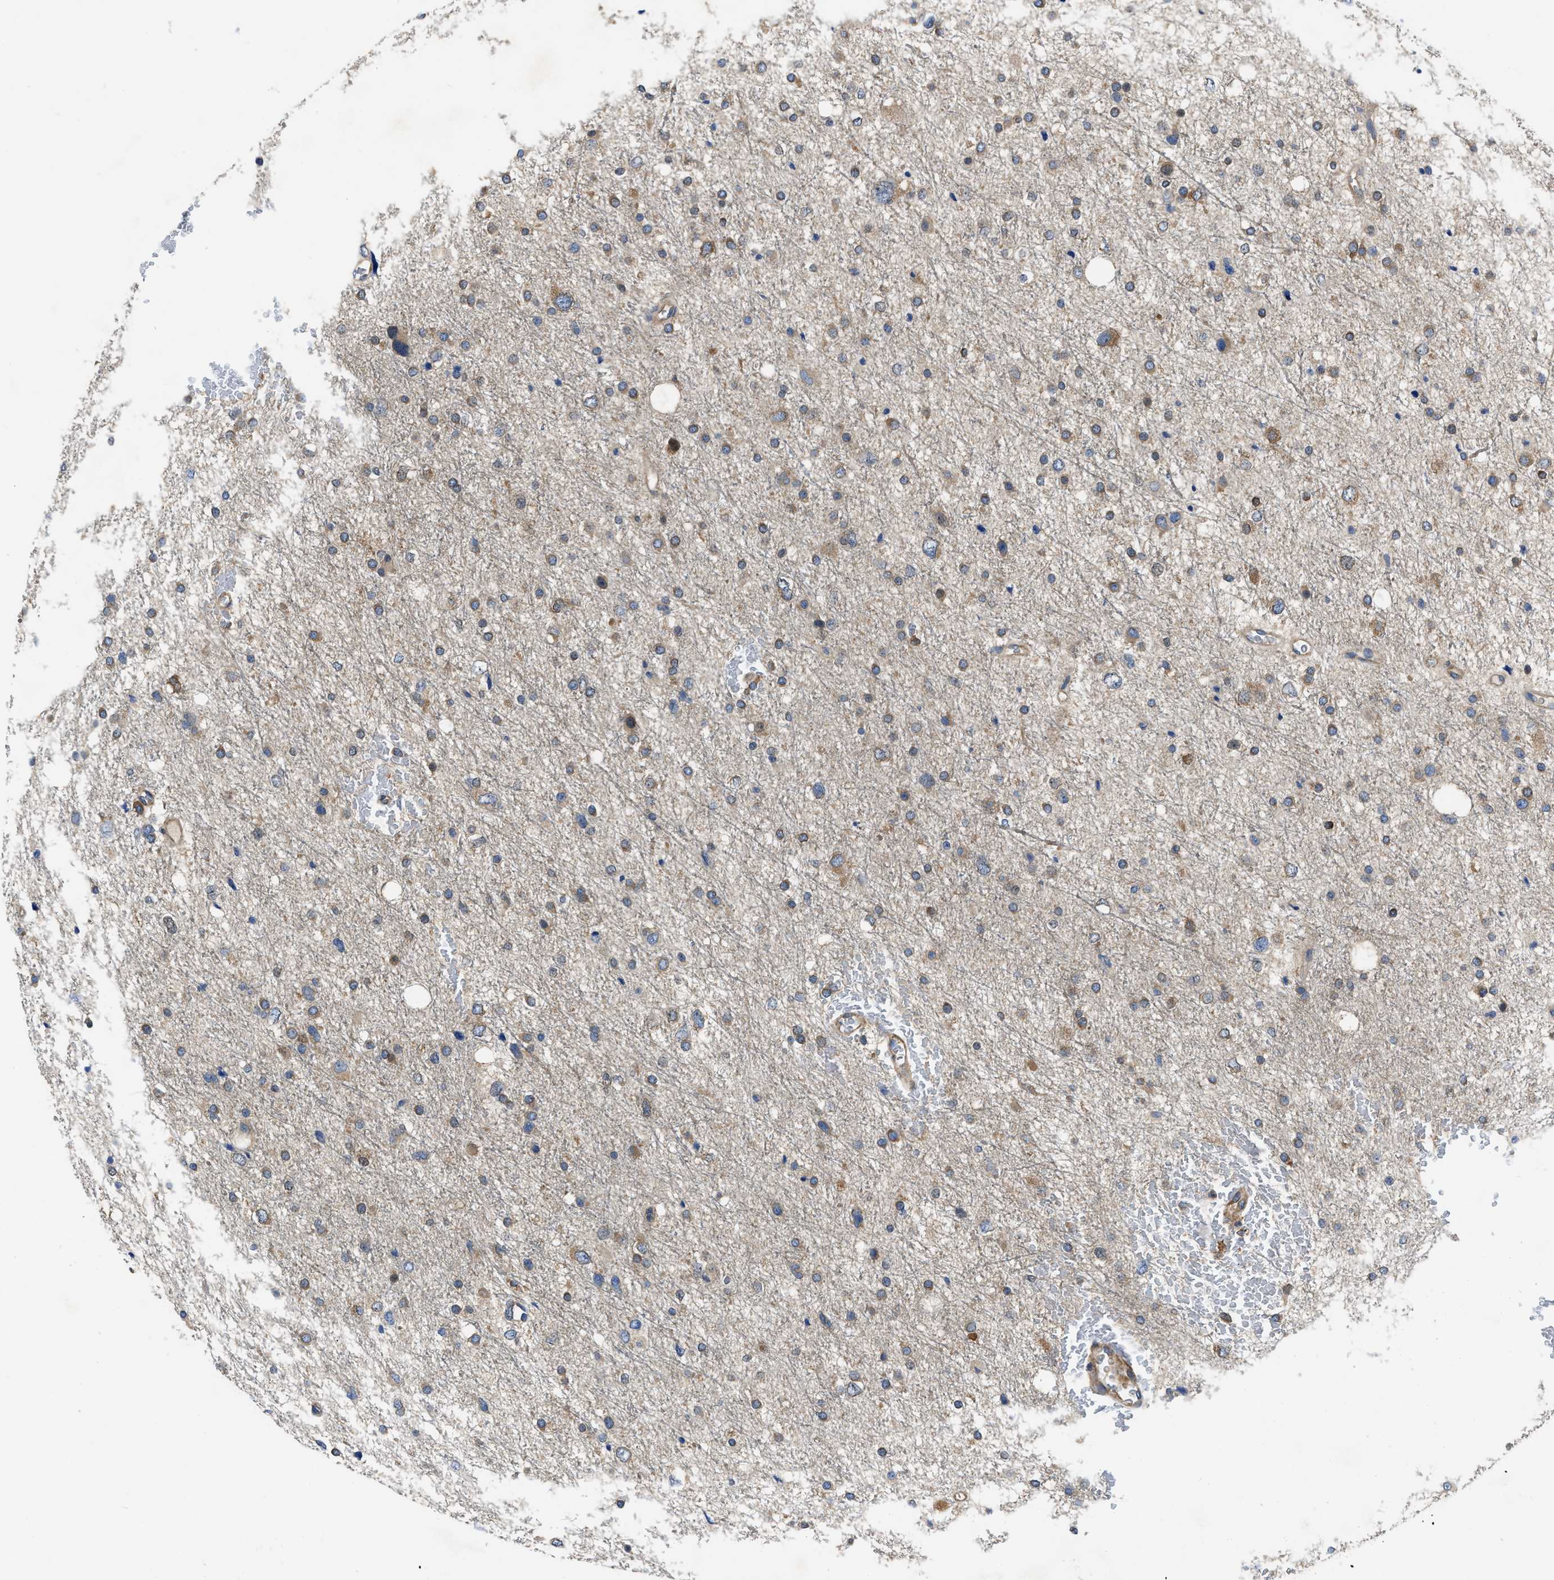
{"staining": {"intensity": "weak", "quantity": "25%-75%", "location": "cytoplasmic/membranous"}, "tissue": "glioma", "cell_type": "Tumor cells", "image_type": "cancer", "snomed": [{"axis": "morphology", "description": "Glioma, malignant, Low grade"}, {"axis": "topography", "description": "Brain"}], "caption": "Glioma was stained to show a protein in brown. There is low levels of weak cytoplasmic/membranous positivity in approximately 25%-75% of tumor cells. (Brightfield microscopy of DAB IHC at high magnification).", "gene": "YARS1", "patient": {"sex": "female", "age": 37}}